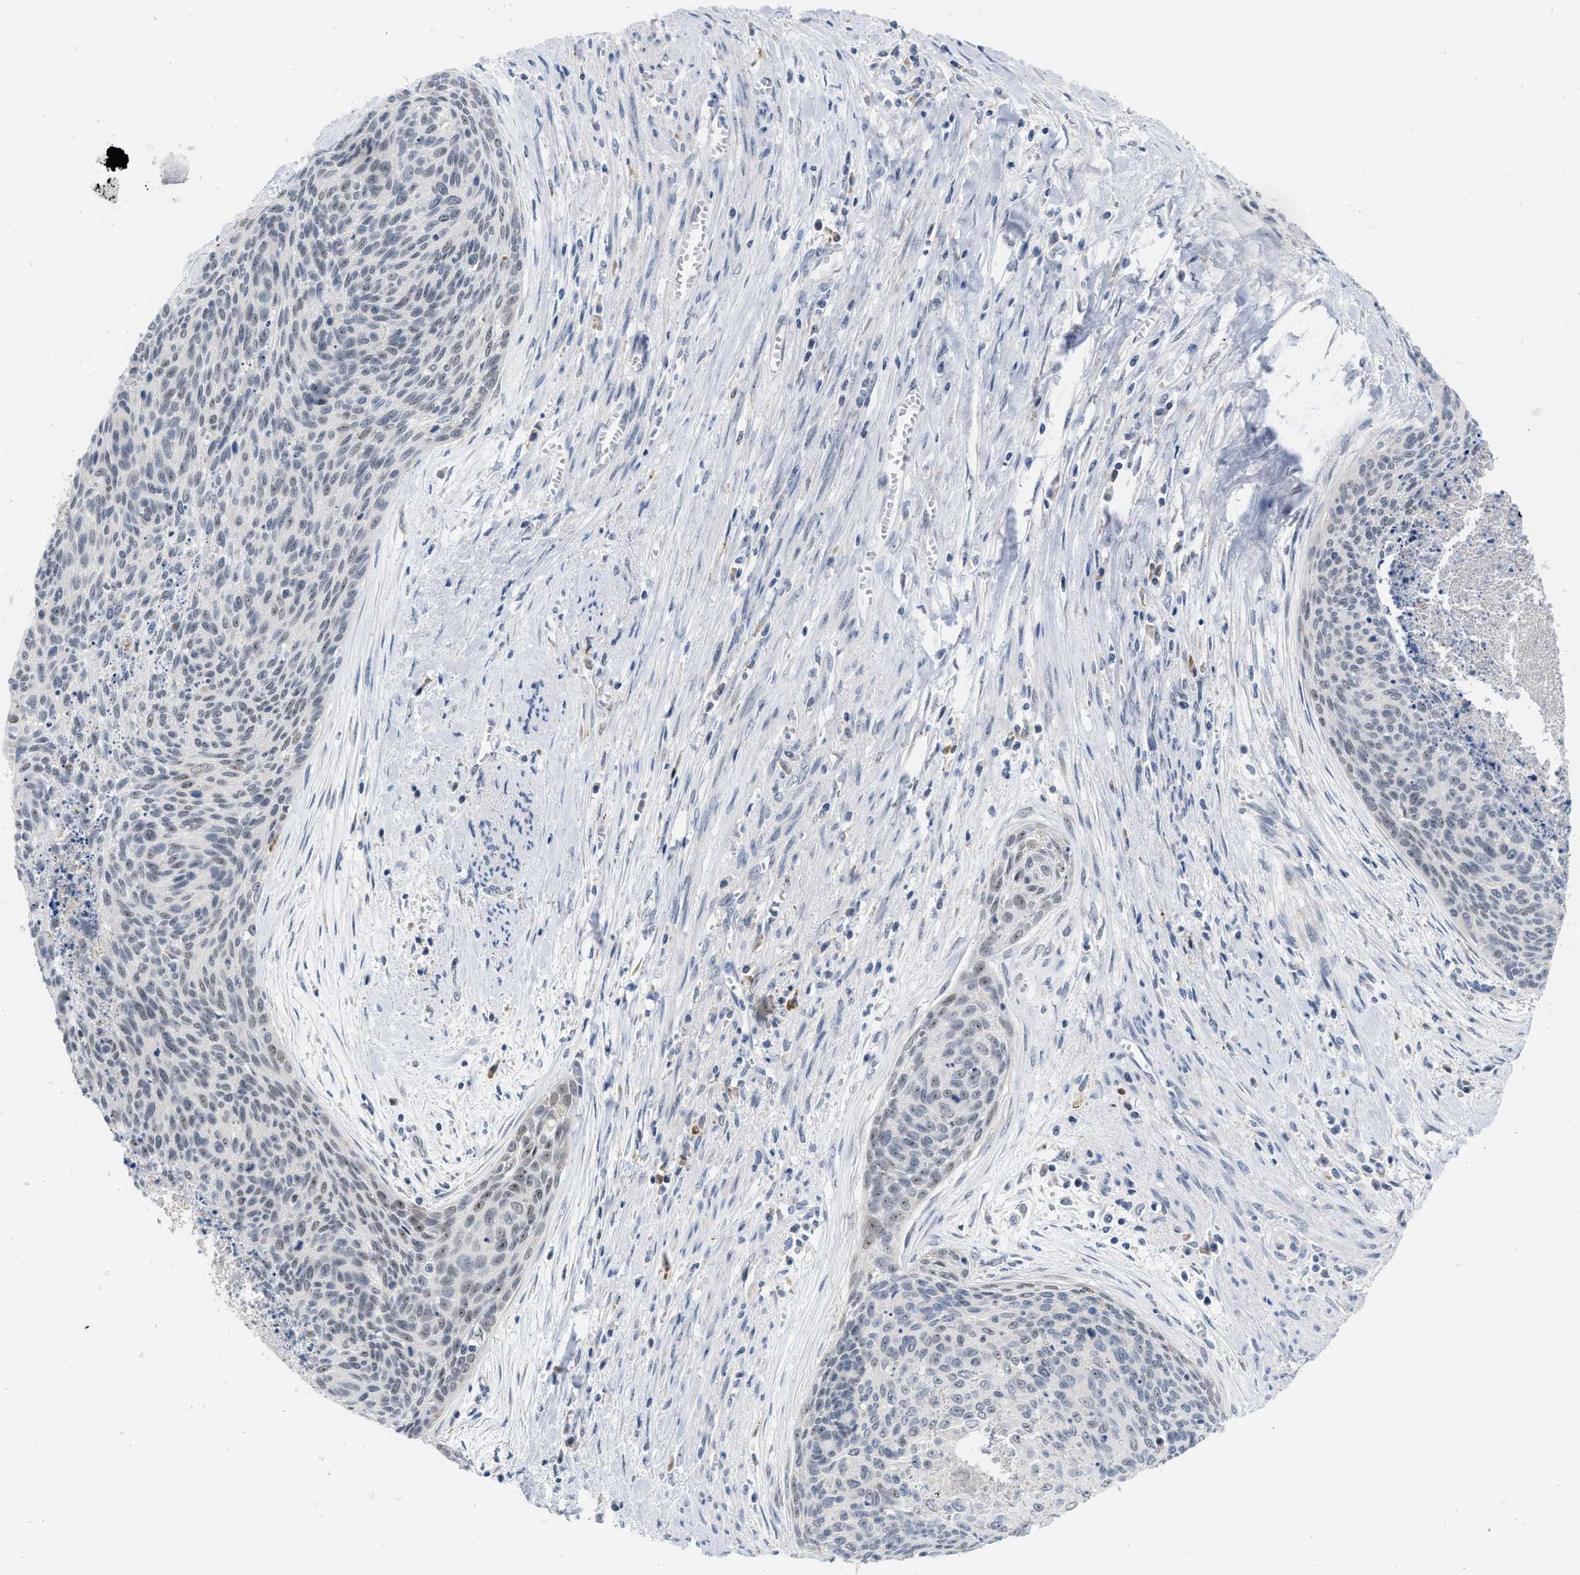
{"staining": {"intensity": "weak", "quantity": "<25%", "location": "nuclear"}, "tissue": "cervical cancer", "cell_type": "Tumor cells", "image_type": "cancer", "snomed": [{"axis": "morphology", "description": "Squamous cell carcinoma, NOS"}, {"axis": "topography", "description": "Cervix"}], "caption": "Tumor cells show no significant protein positivity in squamous cell carcinoma (cervical).", "gene": "ELAC2", "patient": {"sex": "female", "age": 55}}